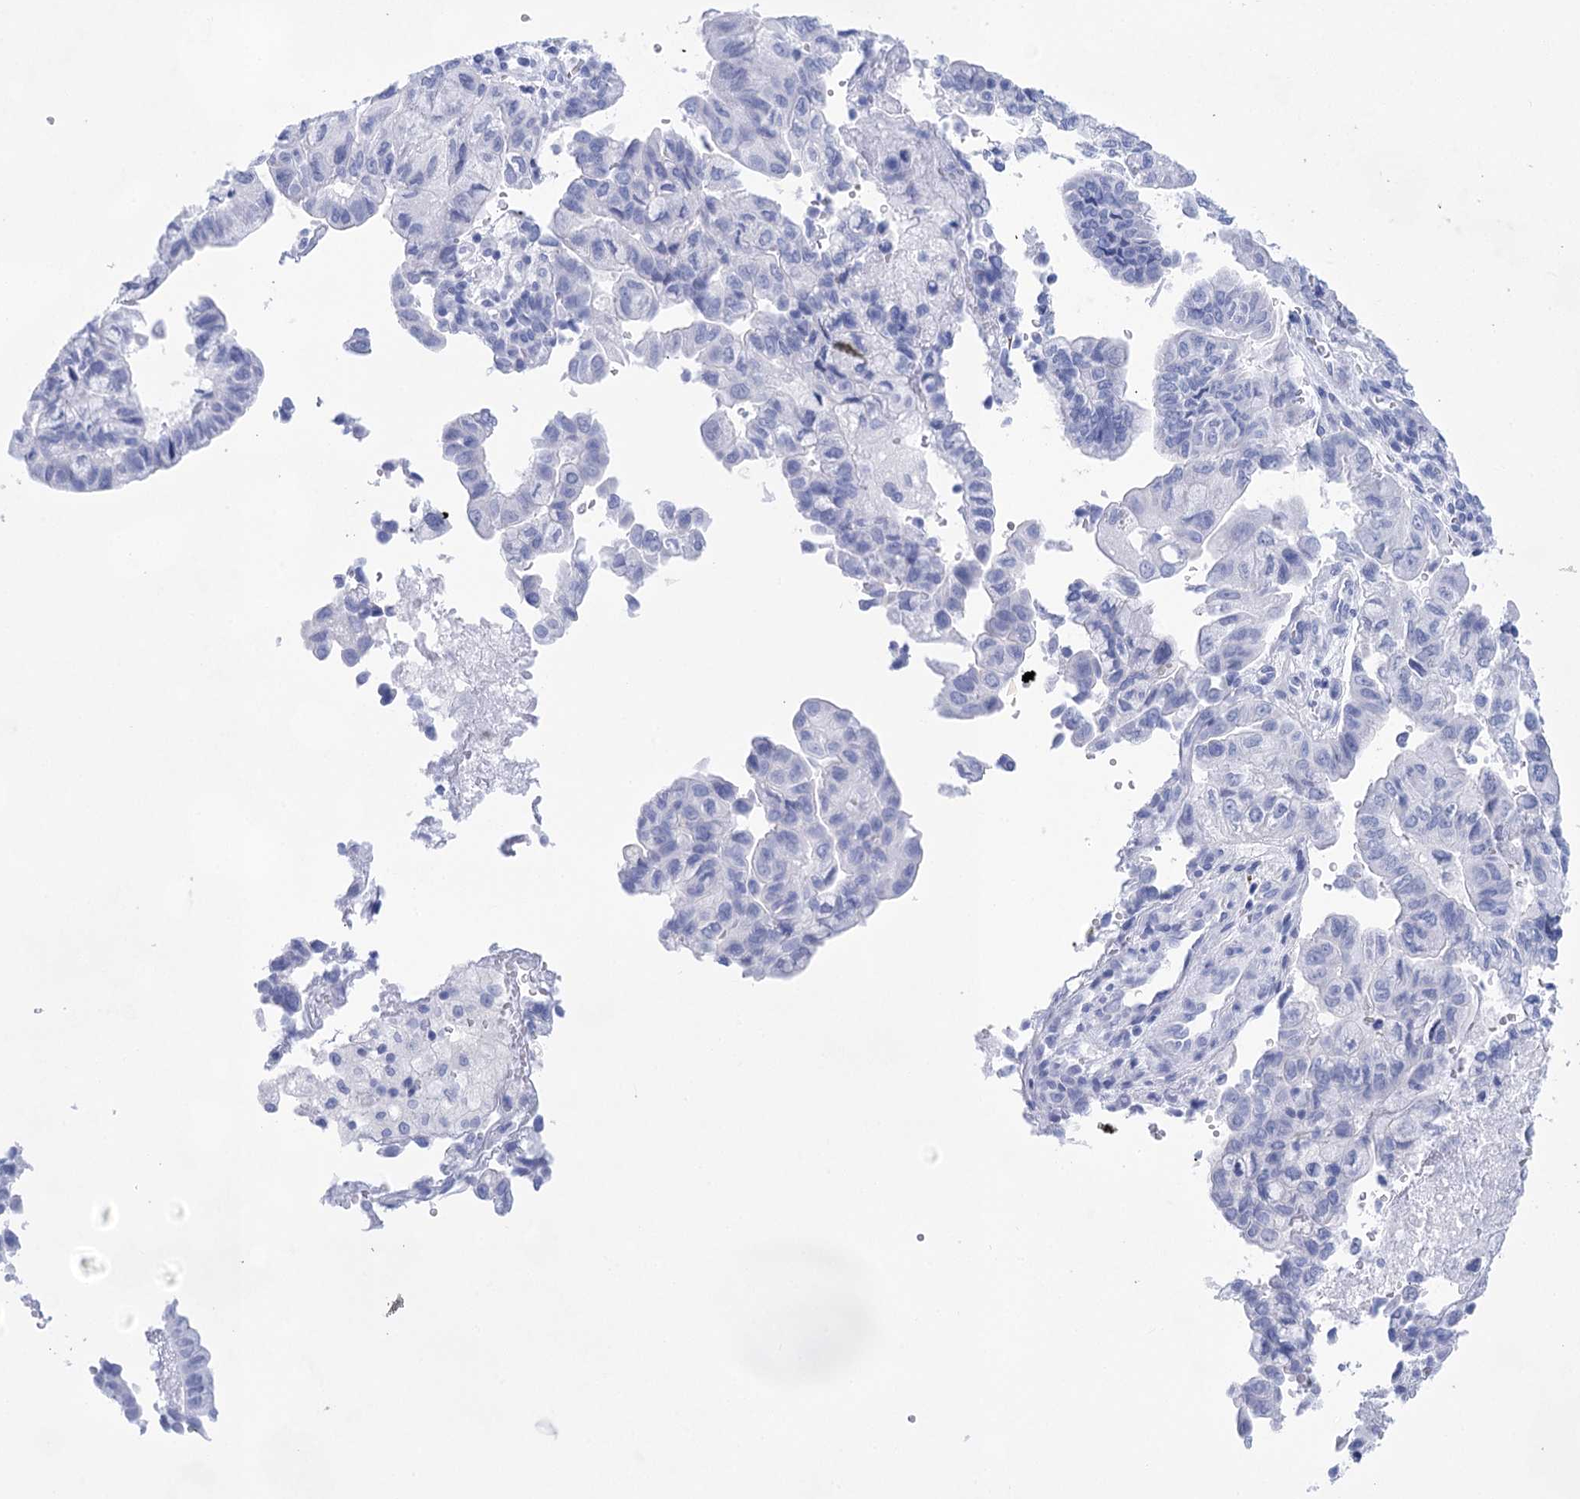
{"staining": {"intensity": "negative", "quantity": "none", "location": "none"}, "tissue": "pancreatic cancer", "cell_type": "Tumor cells", "image_type": "cancer", "snomed": [{"axis": "morphology", "description": "Adenocarcinoma, NOS"}, {"axis": "topography", "description": "Pancreas"}], "caption": "Immunohistochemical staining of human adenocarcinoma (pancreatic) reveals no significant expression in tumor cells. (Brightfield microscopy of DAB (3,3'-diaminobenzidine) immunohistochemistry (IHC) at high magnification).", "gene": "LALBA", "patient": {"sex": "male", "age": 51}}